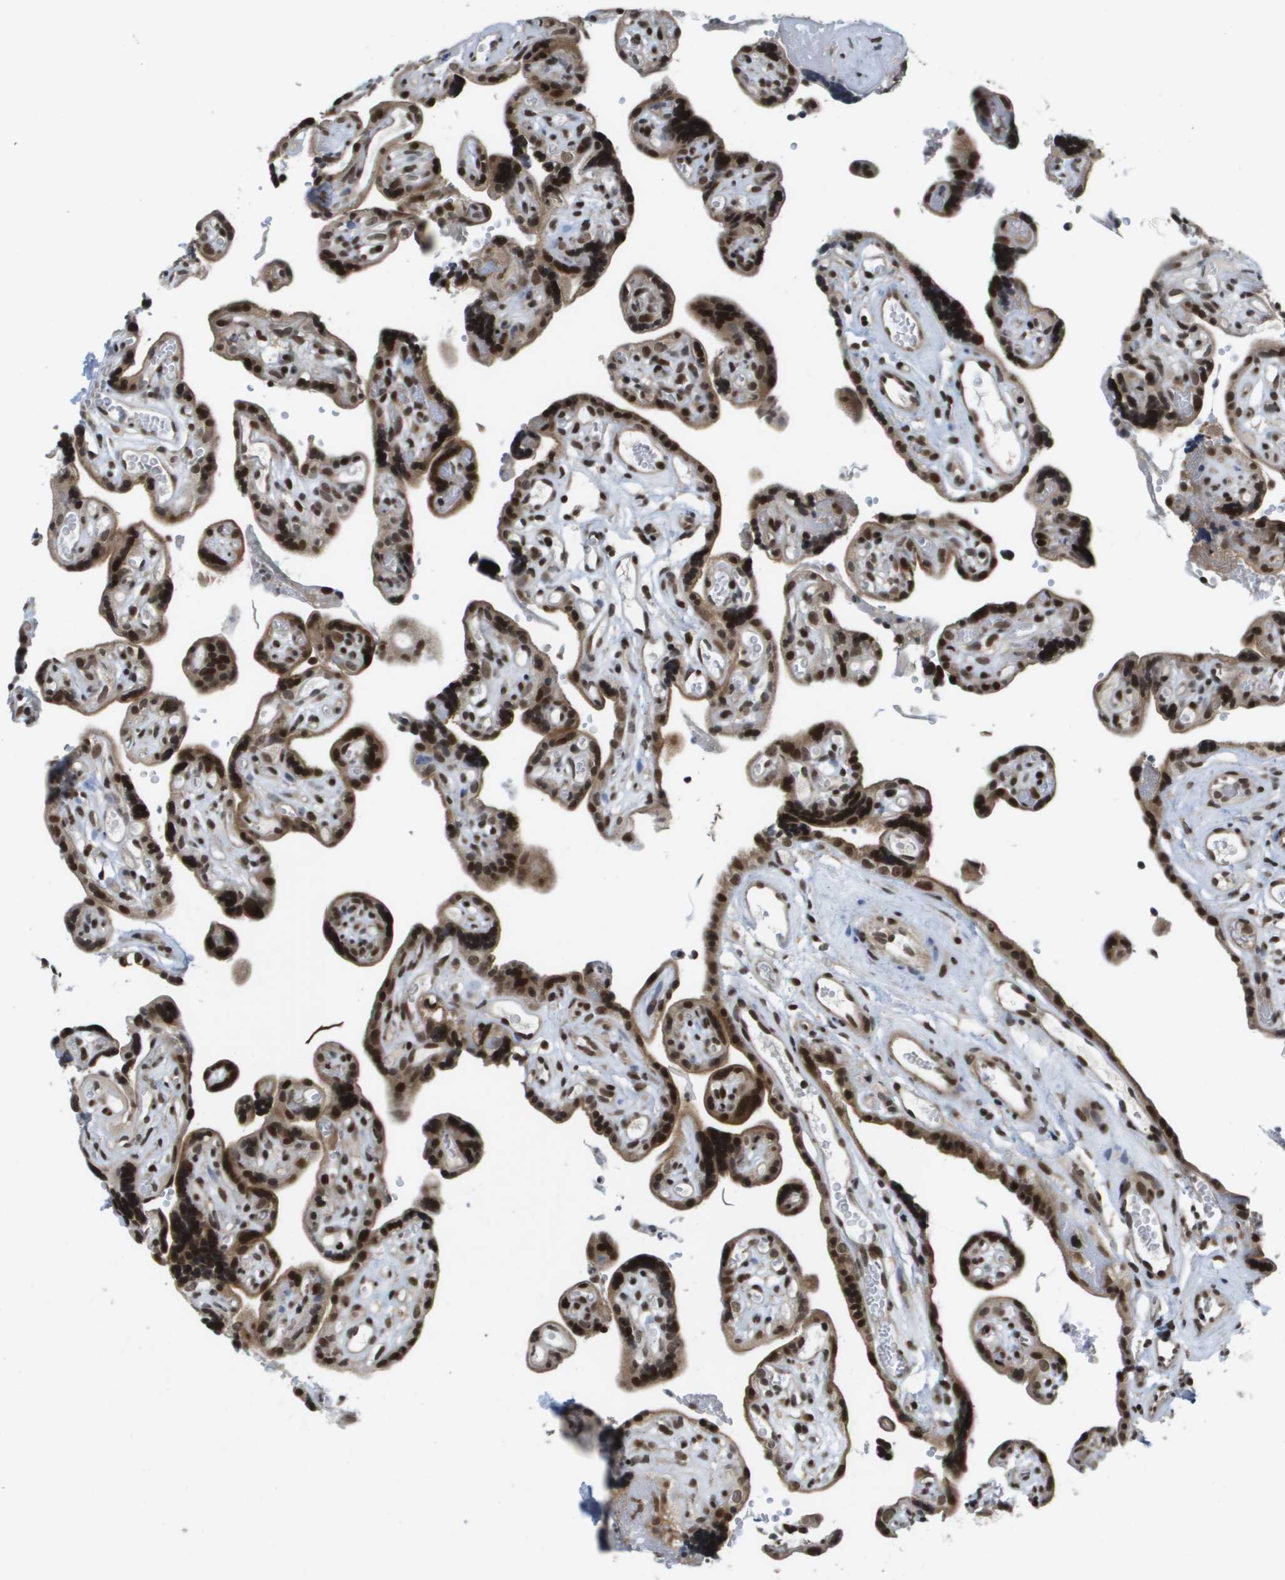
{"staining": {"intensity": "strong", "quantity": ">75%", "location": "nuclear"}, "tissue": "placenta", "cell_type": "Decidual cells", "image_type": "normal", "snomed": [{"axis": "morphology", "description": "Normal tissue, NOS"}, {"axis": "topography", "description": "Placenta"}], "caption": "Decidual cells demonstrate strong nuclear positivity in approximately >75% of cells in normal placenta. Immunohistochemistry stains the protein in brown and the nuclei are stained blue.", "gene": "RECQL4", "patient": {"sex": "female", "age": 30}}